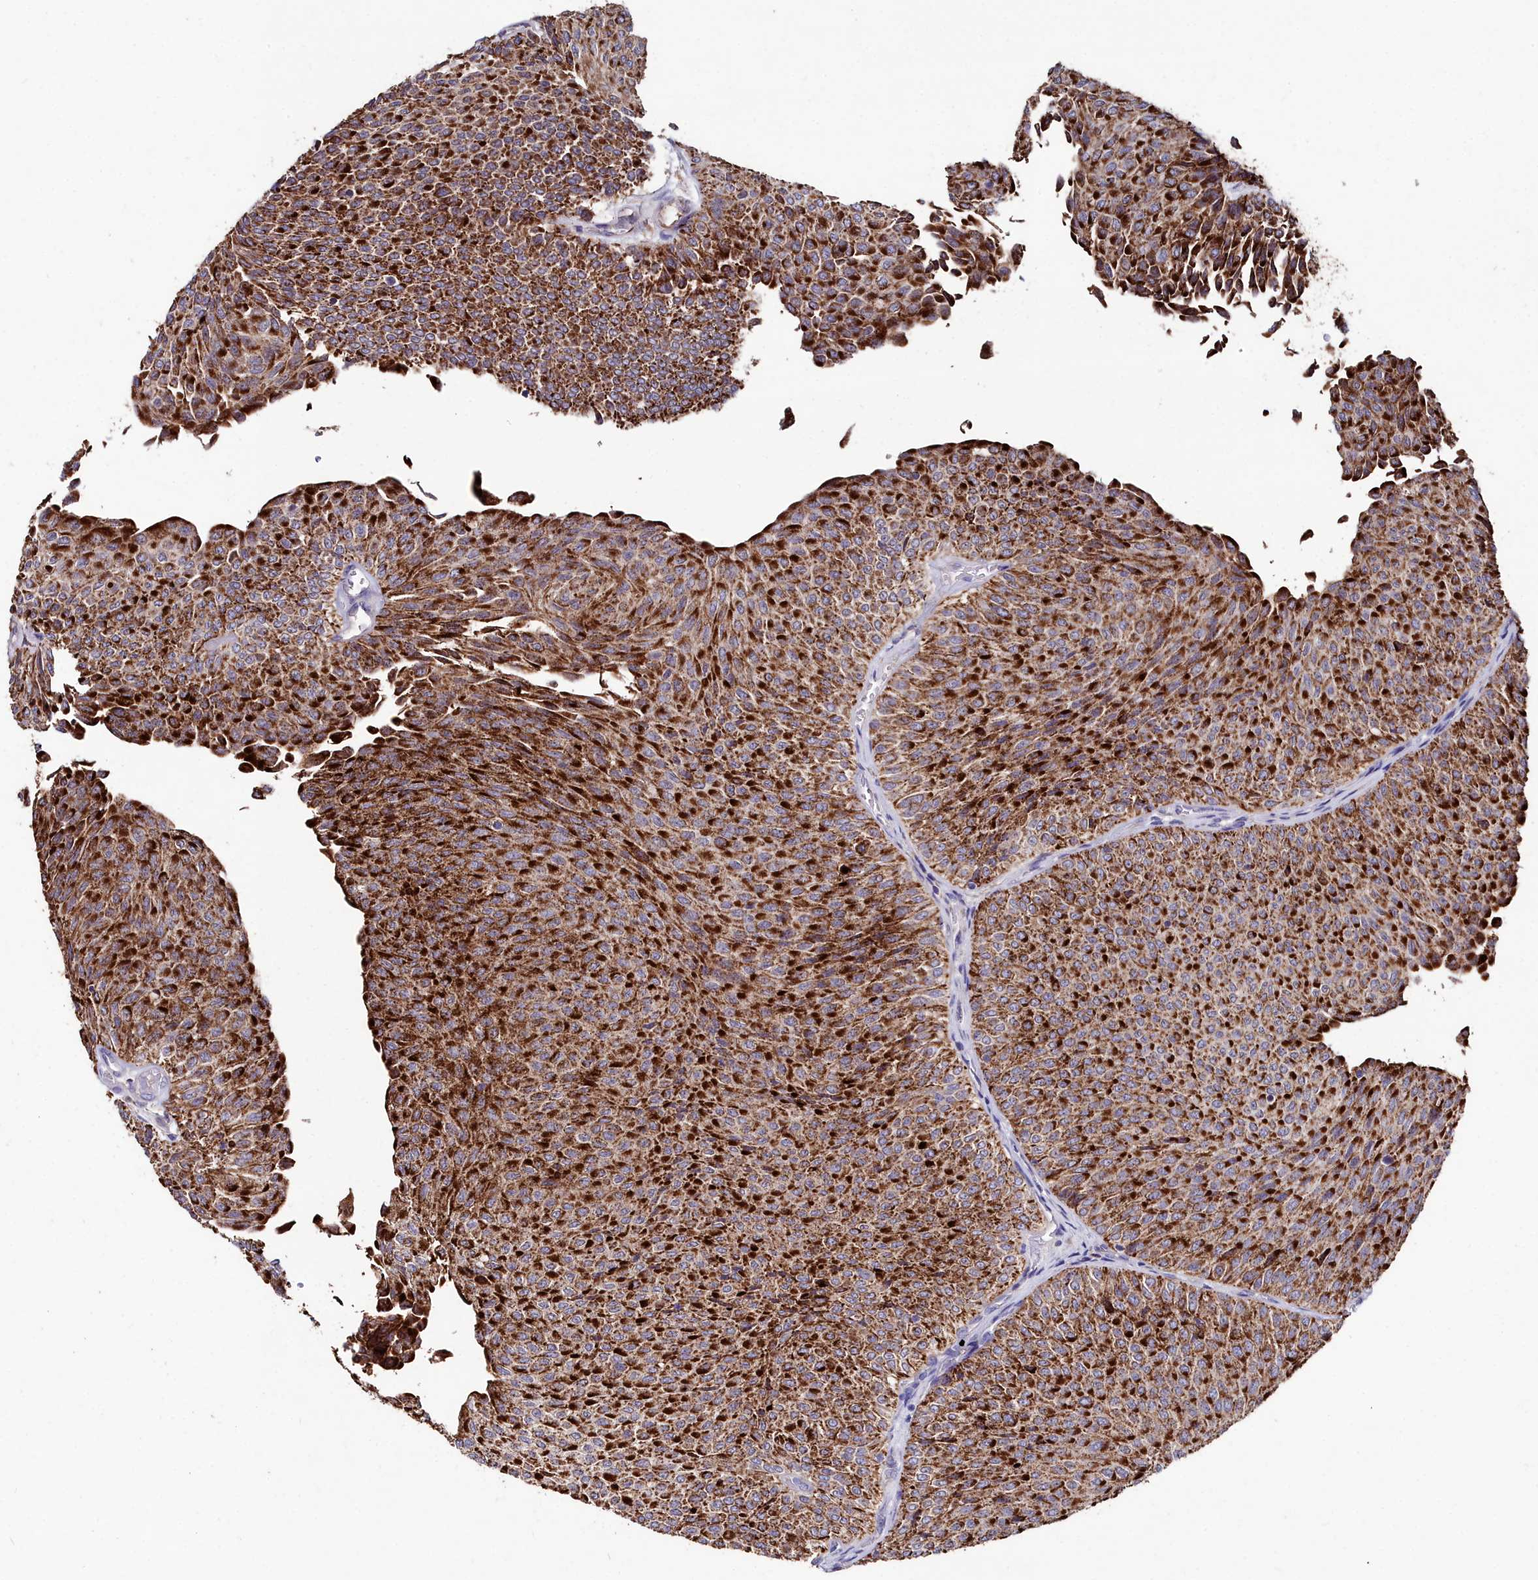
{"staining": {"intensity": "strong", "quantity": ">75%", "location": "cytoplasmic/membranous"}, "tissue": "urothelial cancer", "cell_type": "Tumor cells", "image_type": "cancer", "snomed": [{"axis": "morphology", "description": "Urothelial carcinoma, Low grade"}, {"axis": "topography", "description": "Urinary bladder"}], "caption": "Protein expression by IHC demonstrates strong cytoplasmic/membranous expression in approximately >75% of tumor cells in urothelial cancer.", "gene": "AMBRA1", "patient": {"sex": "male", "age": 78}}